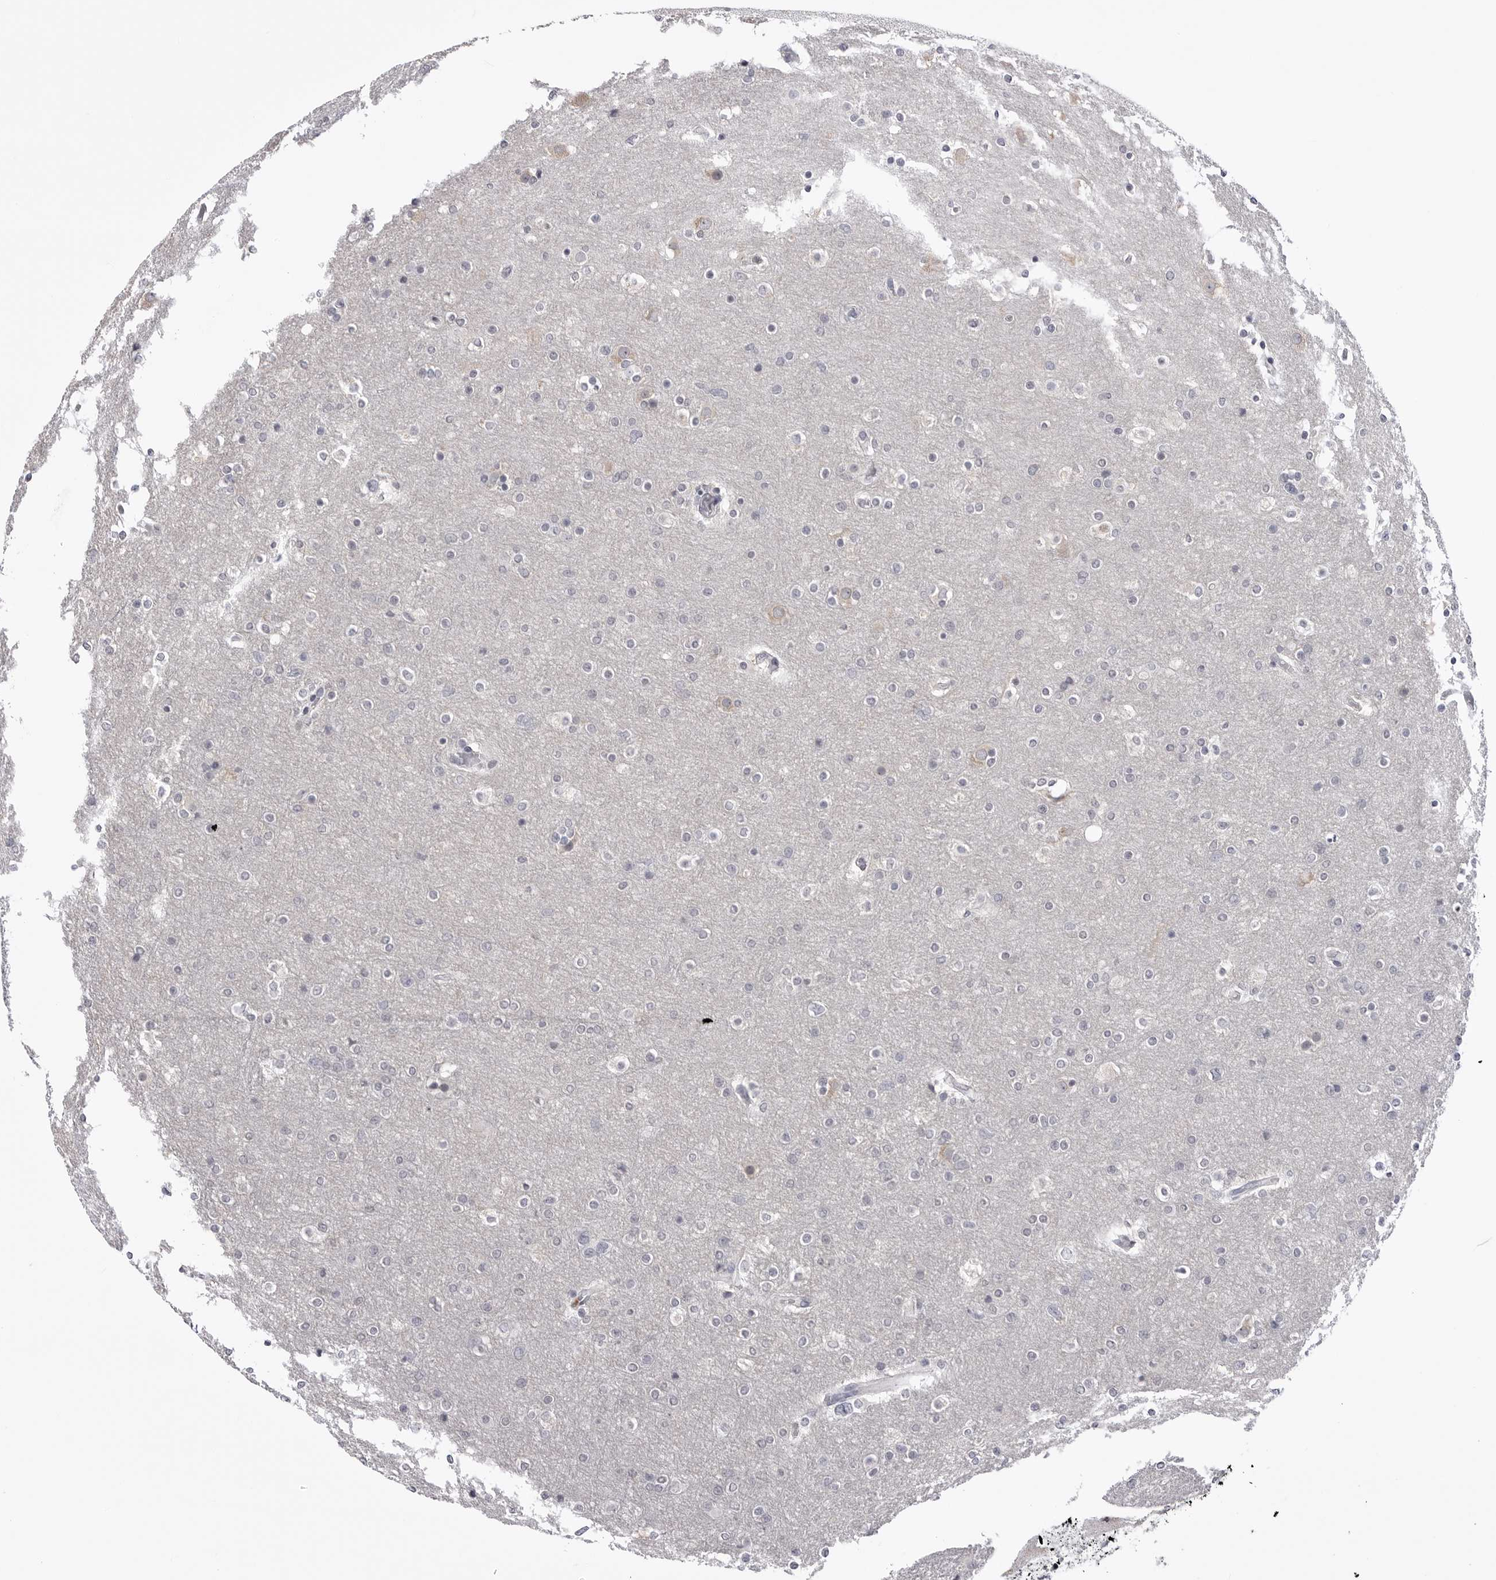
{"staining": {"intensity": "negative", "quantity": "none", "location": "none"}, "tissue": "glioma", "cell_type": "Tumor cells", "image_type": "cancer", "snomed": [{"axis": "morphology", "description": "Glioma, malignant, High grade"}, {"axis": "topography", "description": "Cerebral cortex"}], "caption": "The immunohistochemistry (IHC) micrograph has no significant expression in tumor cells of malignant glioma (high-grade) tissue. (DAB immunohistochemistry, high magnification).", "gene": "STAP2", "patient": {"sex": "female", "age": 36}}